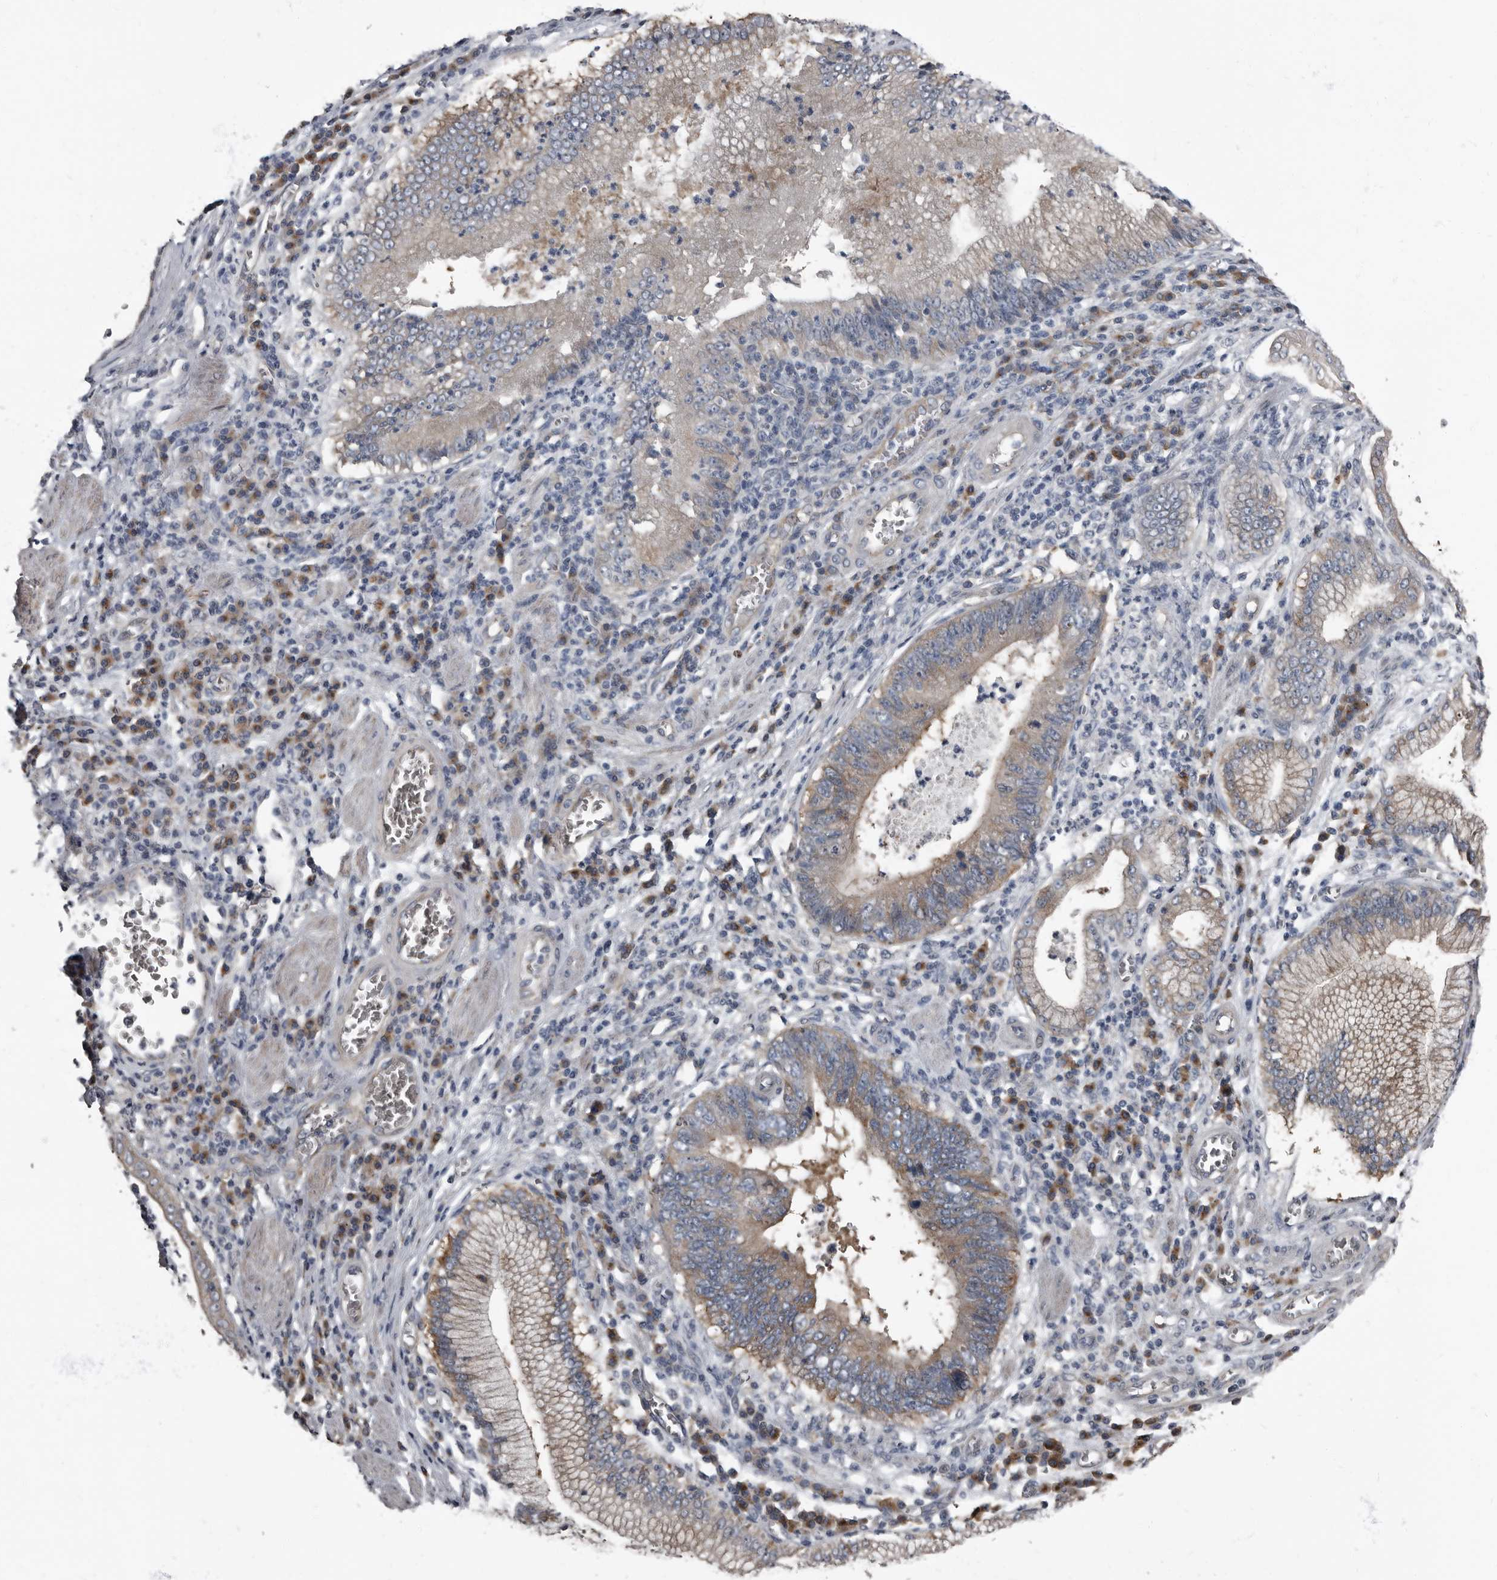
{"staining": {"intensity": "moderate", "quantity": "<25%", "location": "cytoplasmic/membranous"}, "tissue": "stomach cancer", "cell_type": "Tumor cells", "image_type": "cancer", "snomed": [{"axis": "morphology", "description": "Adenocarcinoma, NOS"}, {"axis": "topography", "description": "Stomach"}], "caption": "High-power microscopy captured an IHC photomicrograph of adenocarcinoma (stomach), revealing moderate cytoplasmic/membranous positivity in approximately <25% of tumor cells.", "gene": "TPD52L1", "patient": {"sex": "male", "age": 59}}